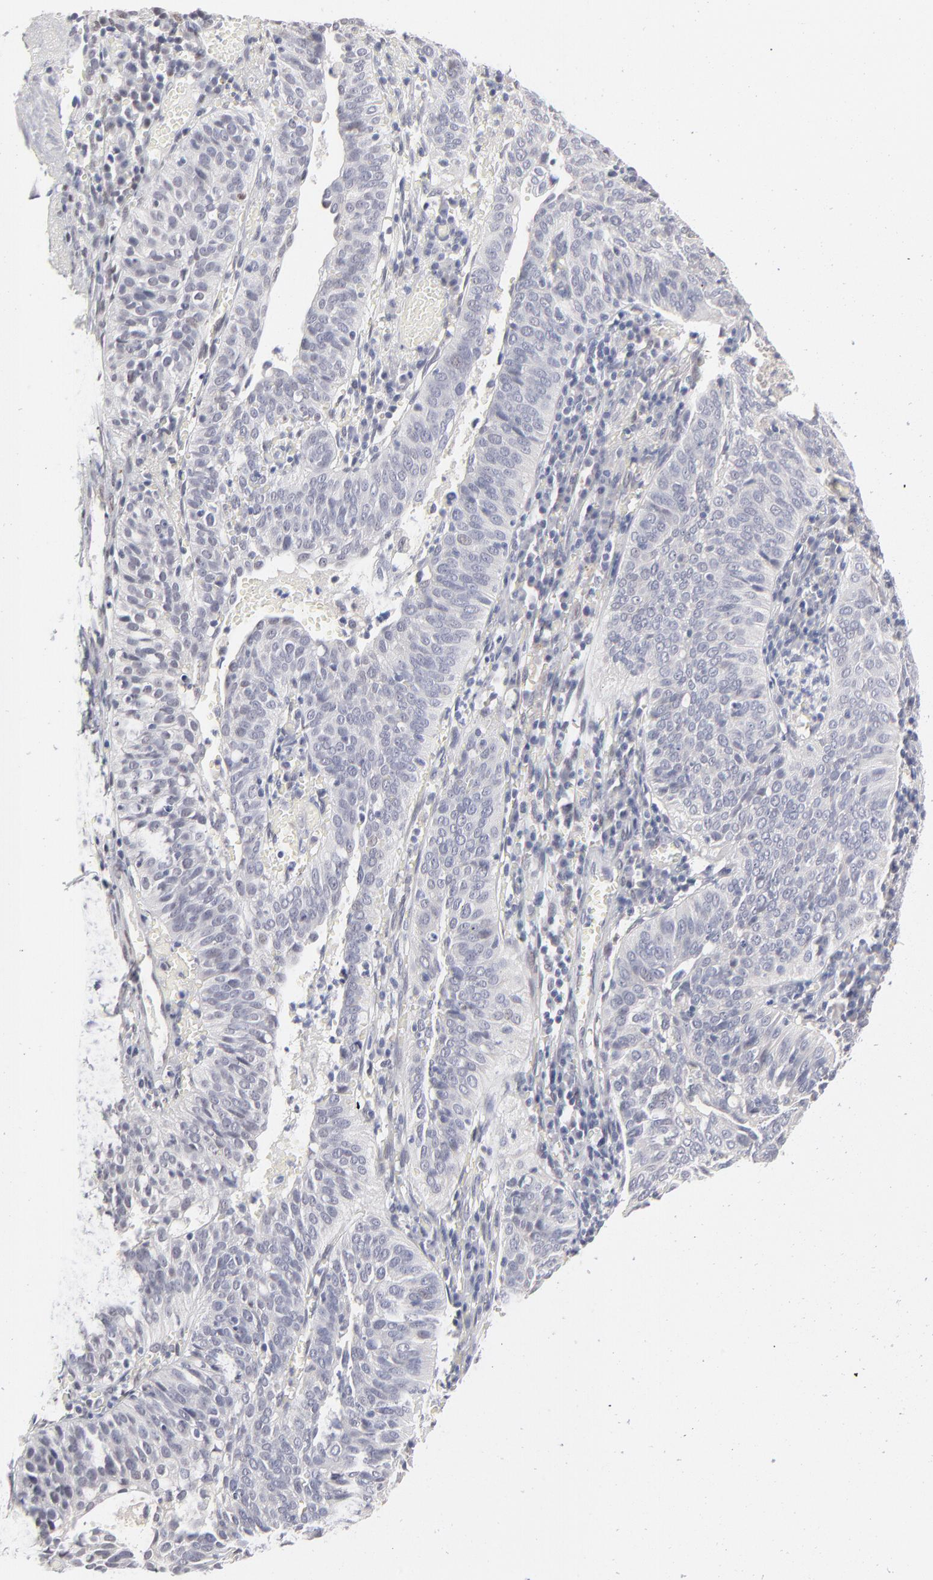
{"staining": {"intensity": "negative", "quantity": "none", "location": "none"}, "tissue": "cervical cancer", "cell_type": "Tumor cells", "image_type": "cancer", "snomed": [{"axis": "morphology", "description": "Squamous cell carcinoma, NOS"}, {"axis": "topography", "description": "Cervix"}], "caption": "Squamous cell carcinoma (cervical) was stained to show a protein in brown. There is no significant expression in tumor cells.", "gene": "RBM3", "patient": {"sex": "female", "age": 39}}